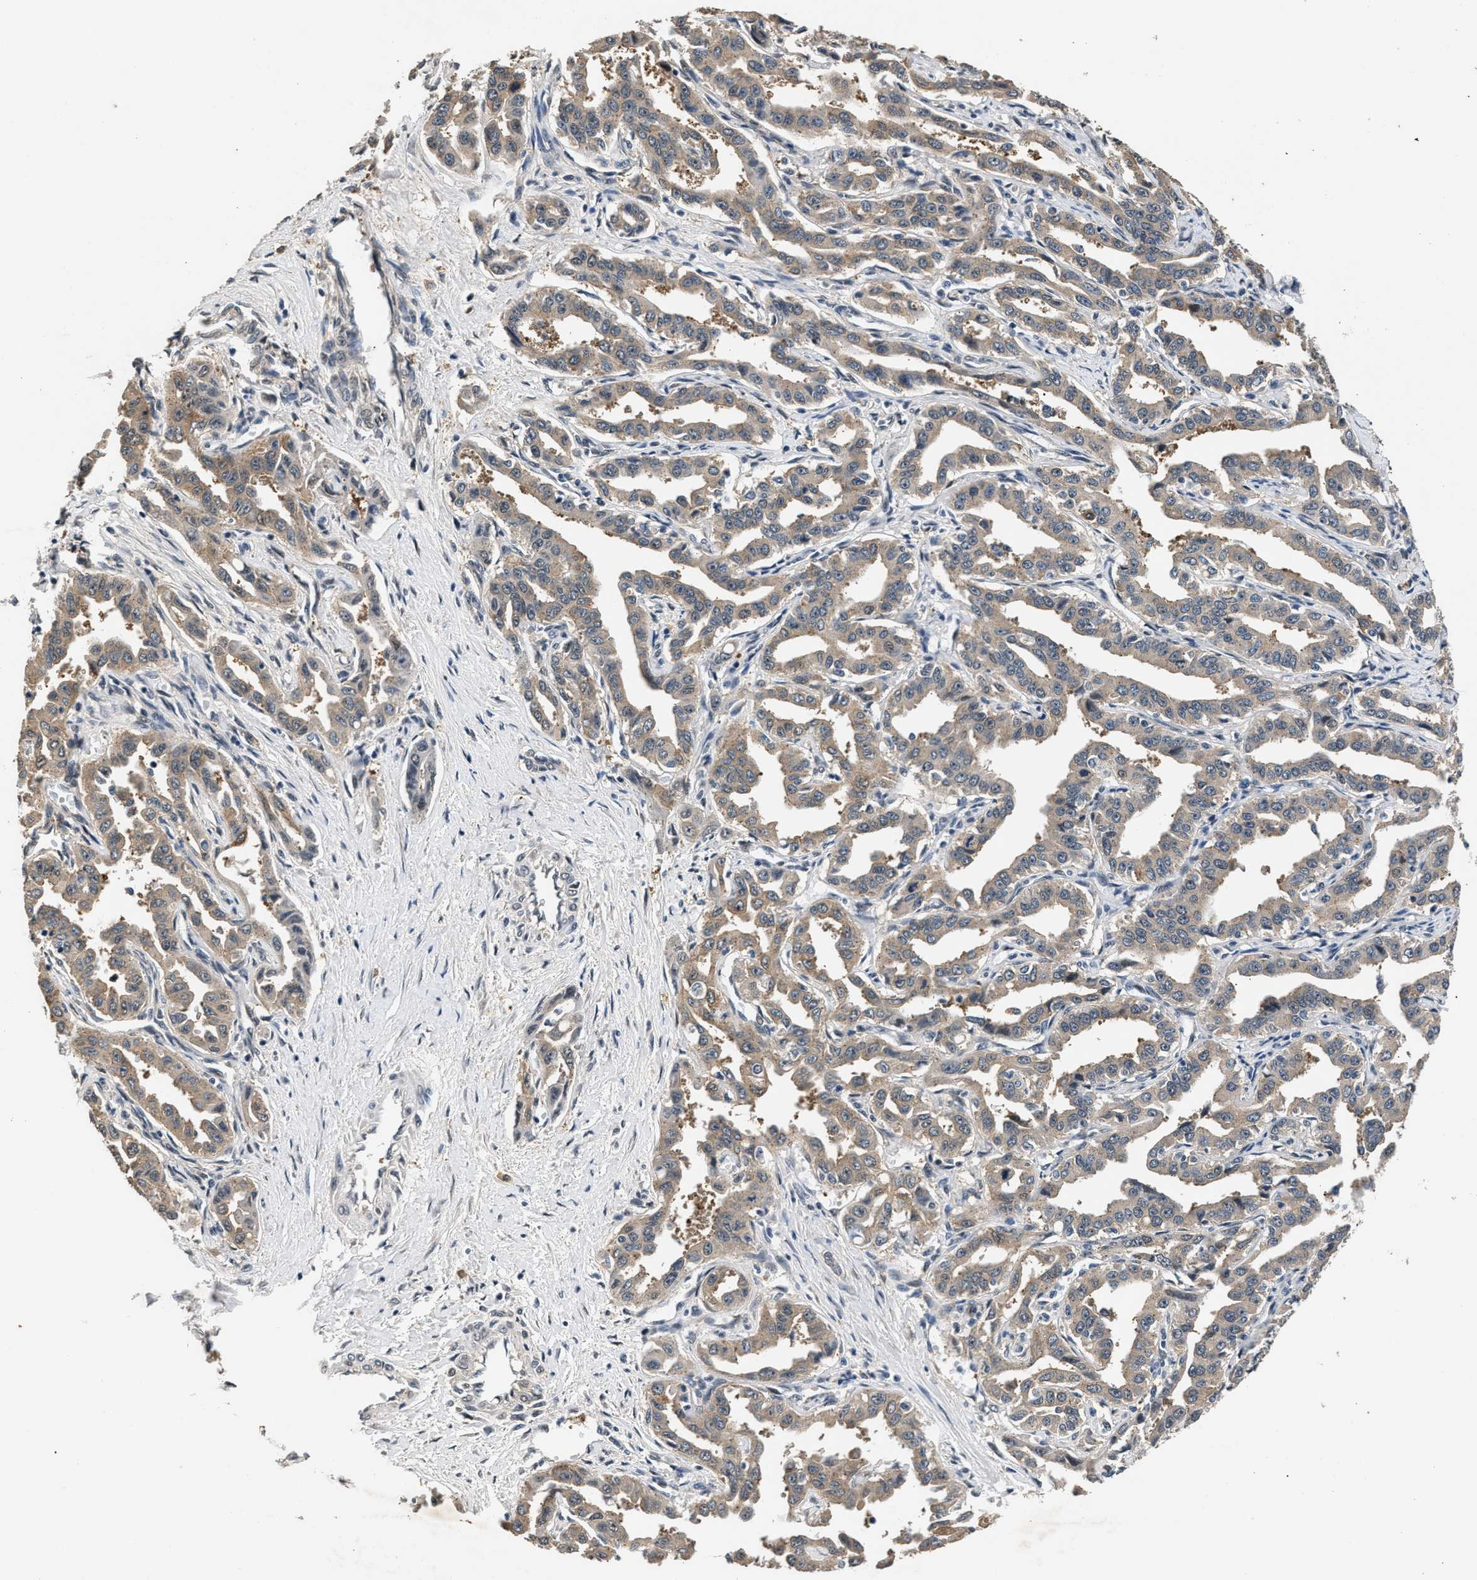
{"staining": {"intensity": "weak", "quantity": "25%-75%", "location": "cytoplasmic/membranous"}, "tissue": "liver cancer", "cell_type": "Tumor cells", "image_type": "cancer", "snomed": [{"axis": "morphology", "description": "Cholangiocarcinoma"}, {"axis": "topography", "description": "Liver"}], "caption": "Immunohistochemistry (DAB (3,3'-diaminobenzidine)) staining of human liver cancer reveals weak cytoplasmic/membranous protein positivity in approximately 25%-75% of tumor cells. Nuclei are stained in blue.", "gene": "RBM33", "patient": {"sex": "male", "age": 59}}